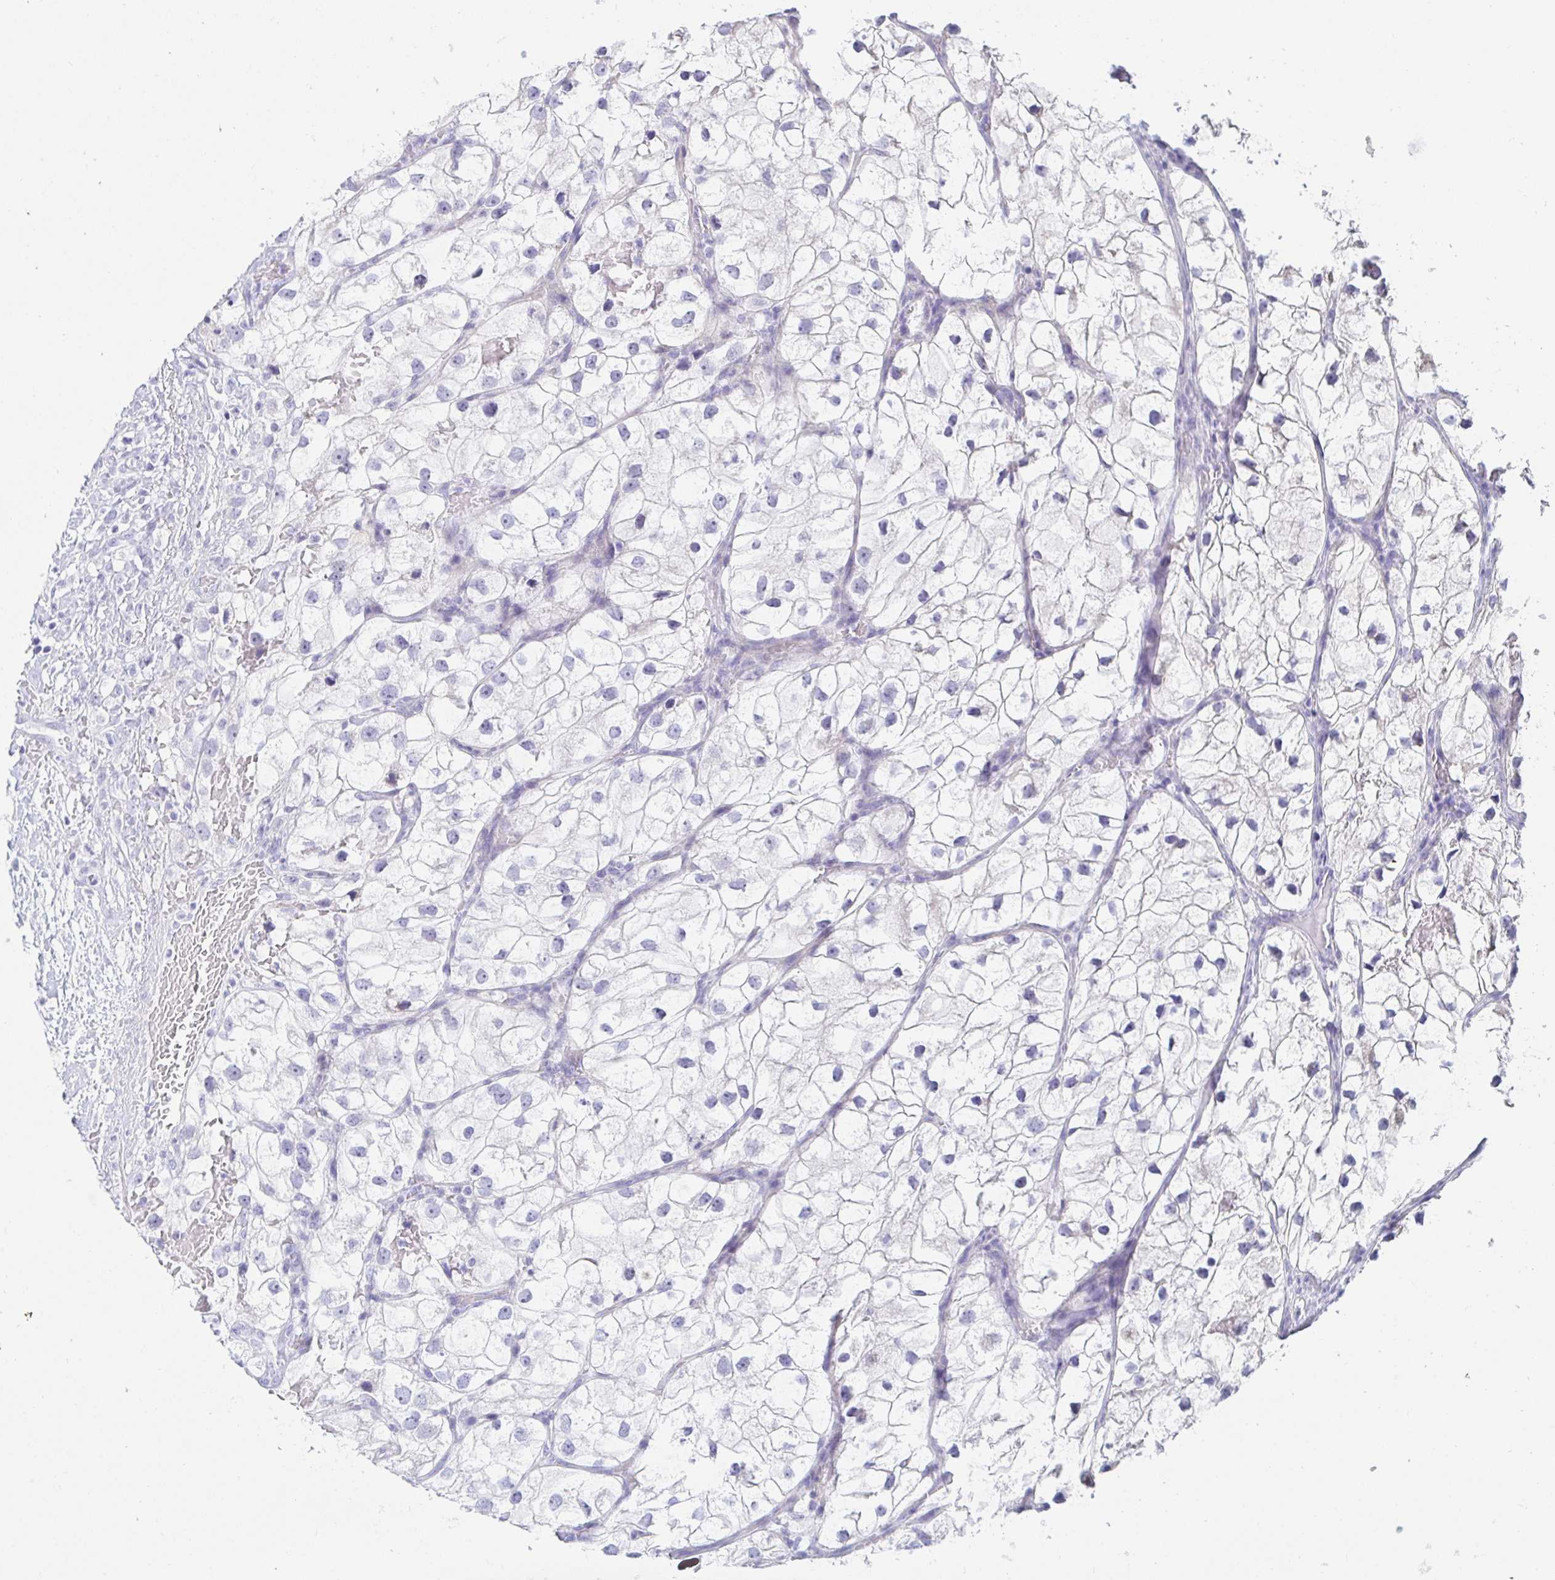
{"staining": {"intensity": "negative", "quantity": "none", "location": "none"}, "tissue": "renal cancer", "cell_type": "Tumor cells", "image_type": "cancer", "snomed": [{"axis": "morphology", "description": "Adenocarcinoma, NOS"}, {"axis": "topography", "description": "Kidney"}], "caption": "The immunohistochemistry histopathology image has no significant staining in tumor cells of renal cancer (adenocarcinoma) tissue.", "gene": "C4orf17", "patient": {"sex": "male", "age": 59}}